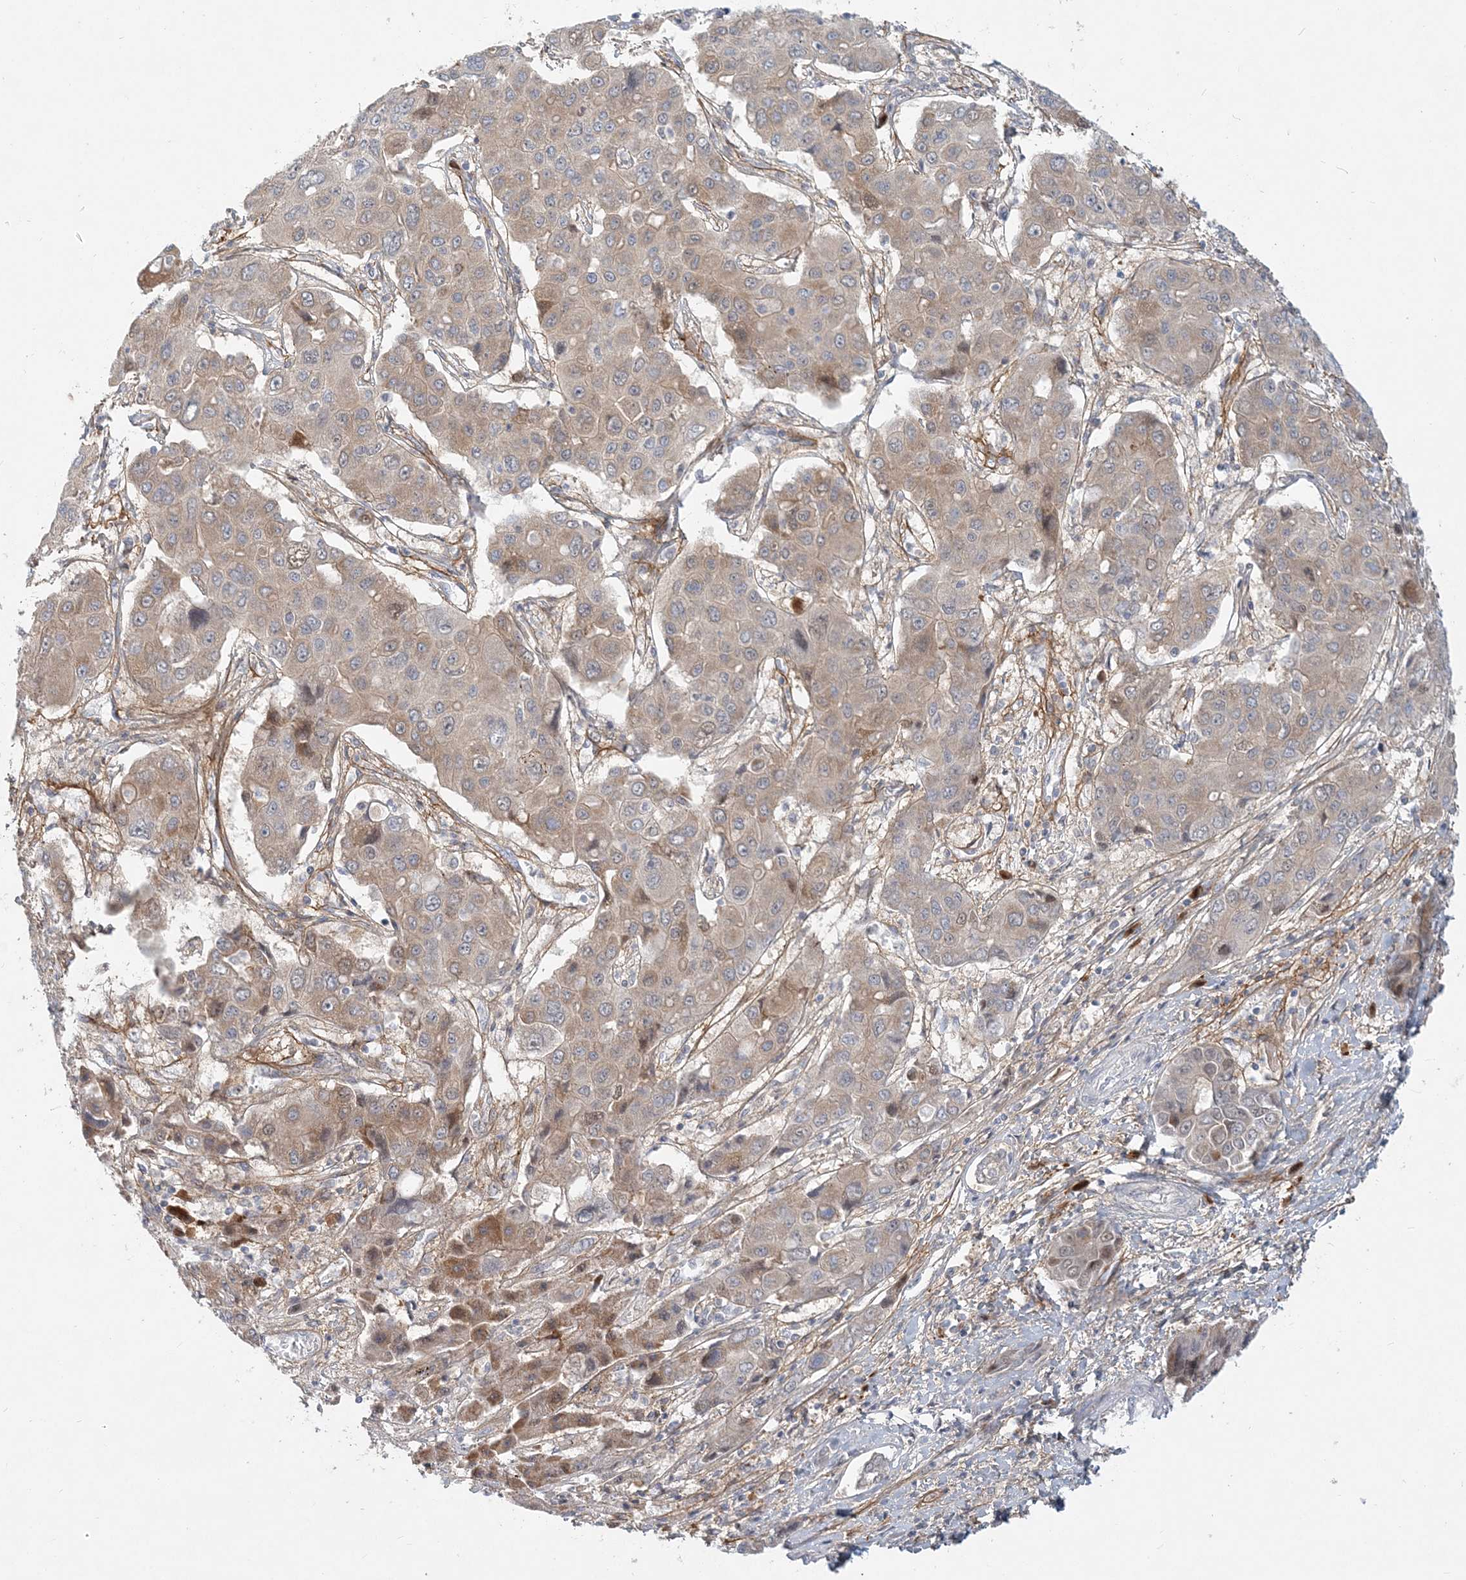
{"staining": {"intensity": "weak", "quantity": "25%-75%", "location": "cytoplasmic/membranous"}, "tissue": "liver cancer", "cell_type": "Tumor cells", "image_type": "cancer", "snomed": [{"axis": "morphology", "description": "Cholangiocarcinoma"}, {"axis": "topography", "description": "Liver"}], "caption": "Cholangiocarcinoma (liver) stained with a brown dye demonstrates weak cytoplasmic/membranous positive expression in about 25%-75% of tumor cells.", "gene": "GMPPA", "patient": {"sex": "male", "age": 67}}